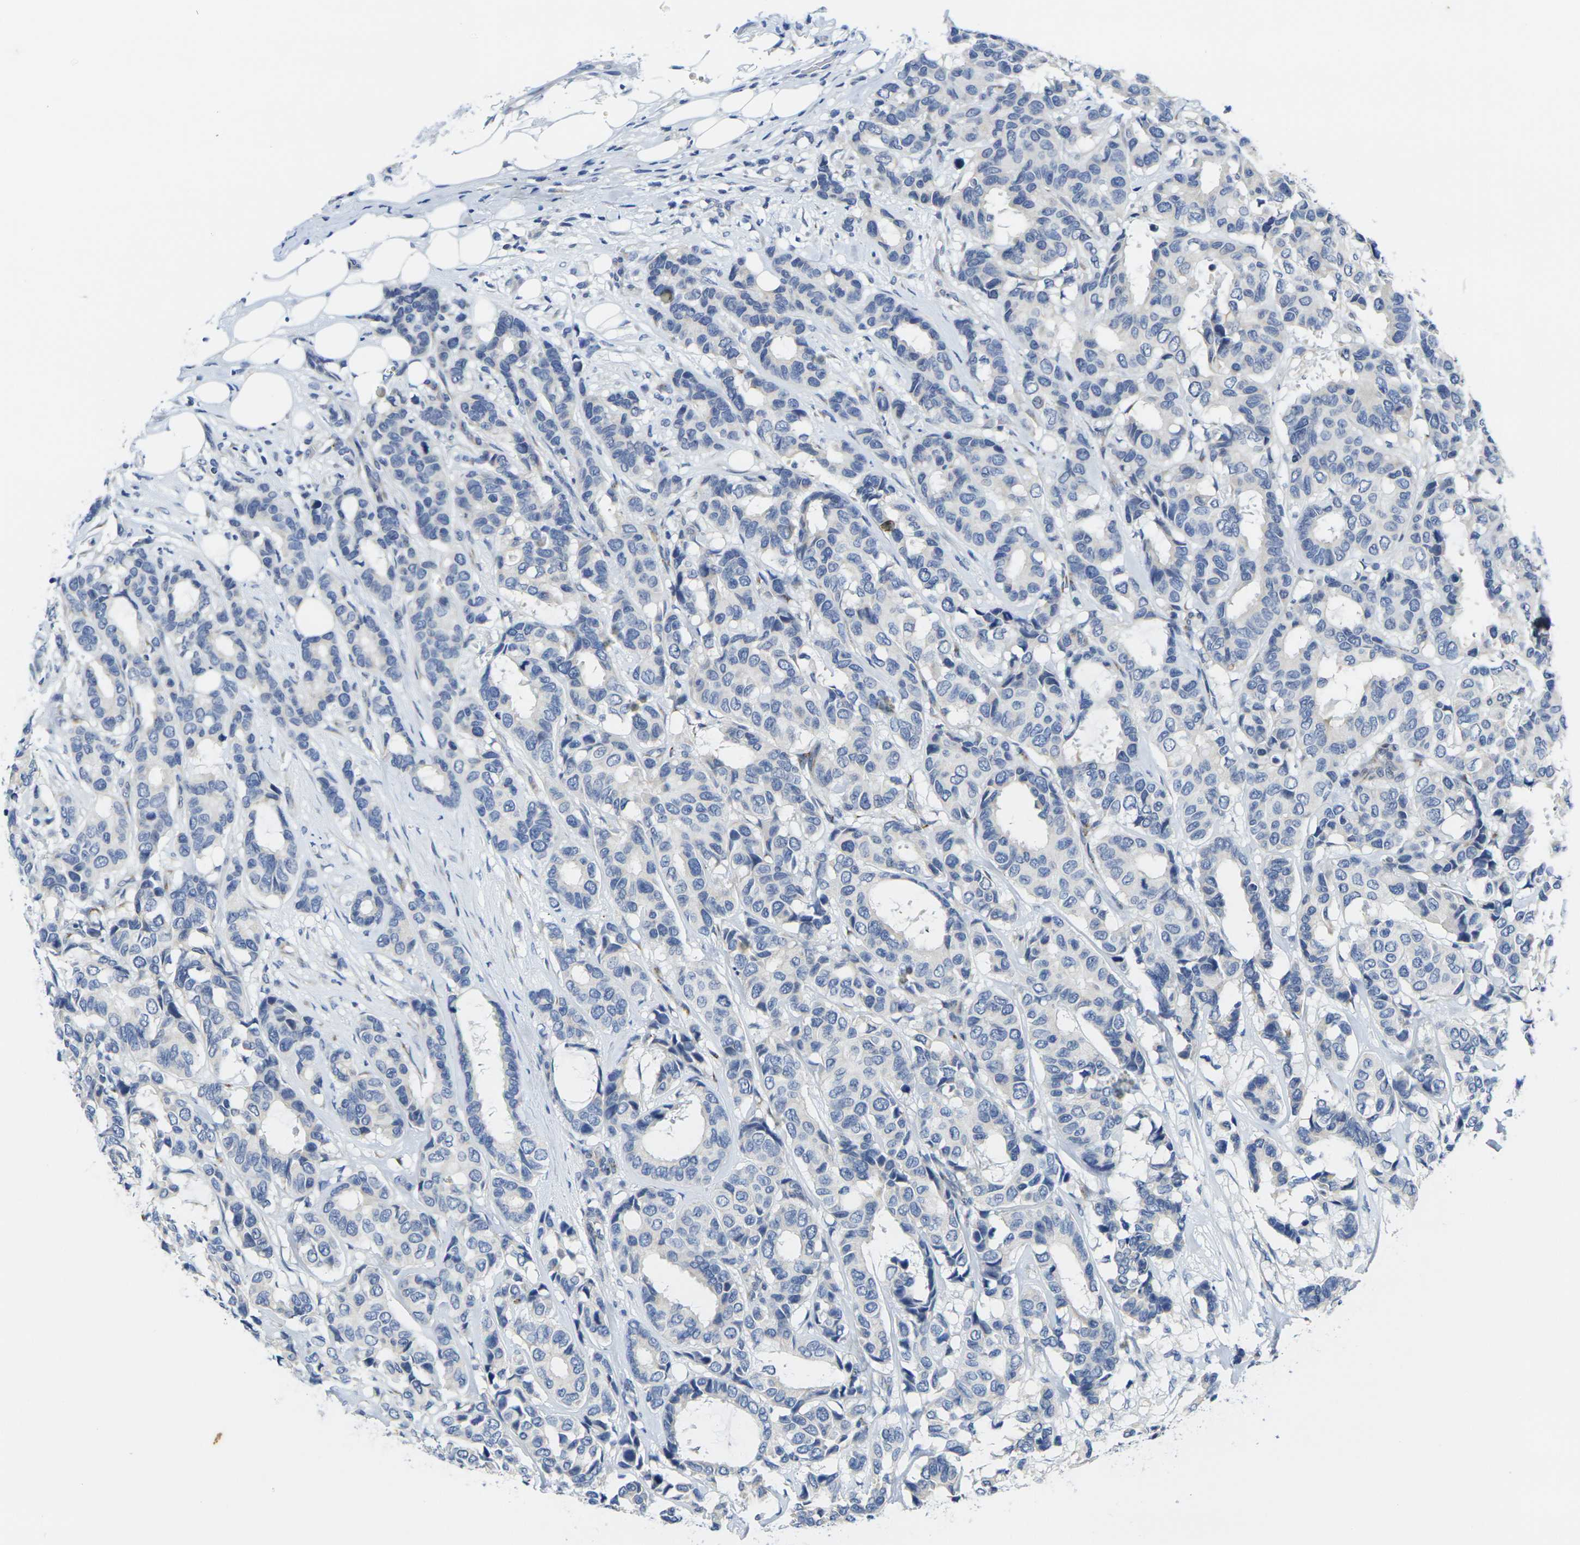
{"staining": {"intensity": "negative", "quantity": "none", "location": "none"}, "tissue": "breast cancer", "cell_type": "Tumor cells", "image_type": "cancer", "snomed": [{"axis": "morphology", "description": "Duct carcinoma"}, {"axis": "topography", "description": "Breast"}], "caption": "Immunohistochemistry of human breast infiltrating ductal carcinoma displays no positivity in tumor cells.", "gene": "CRK", "patient": {"sex": "female", "age": 87}}